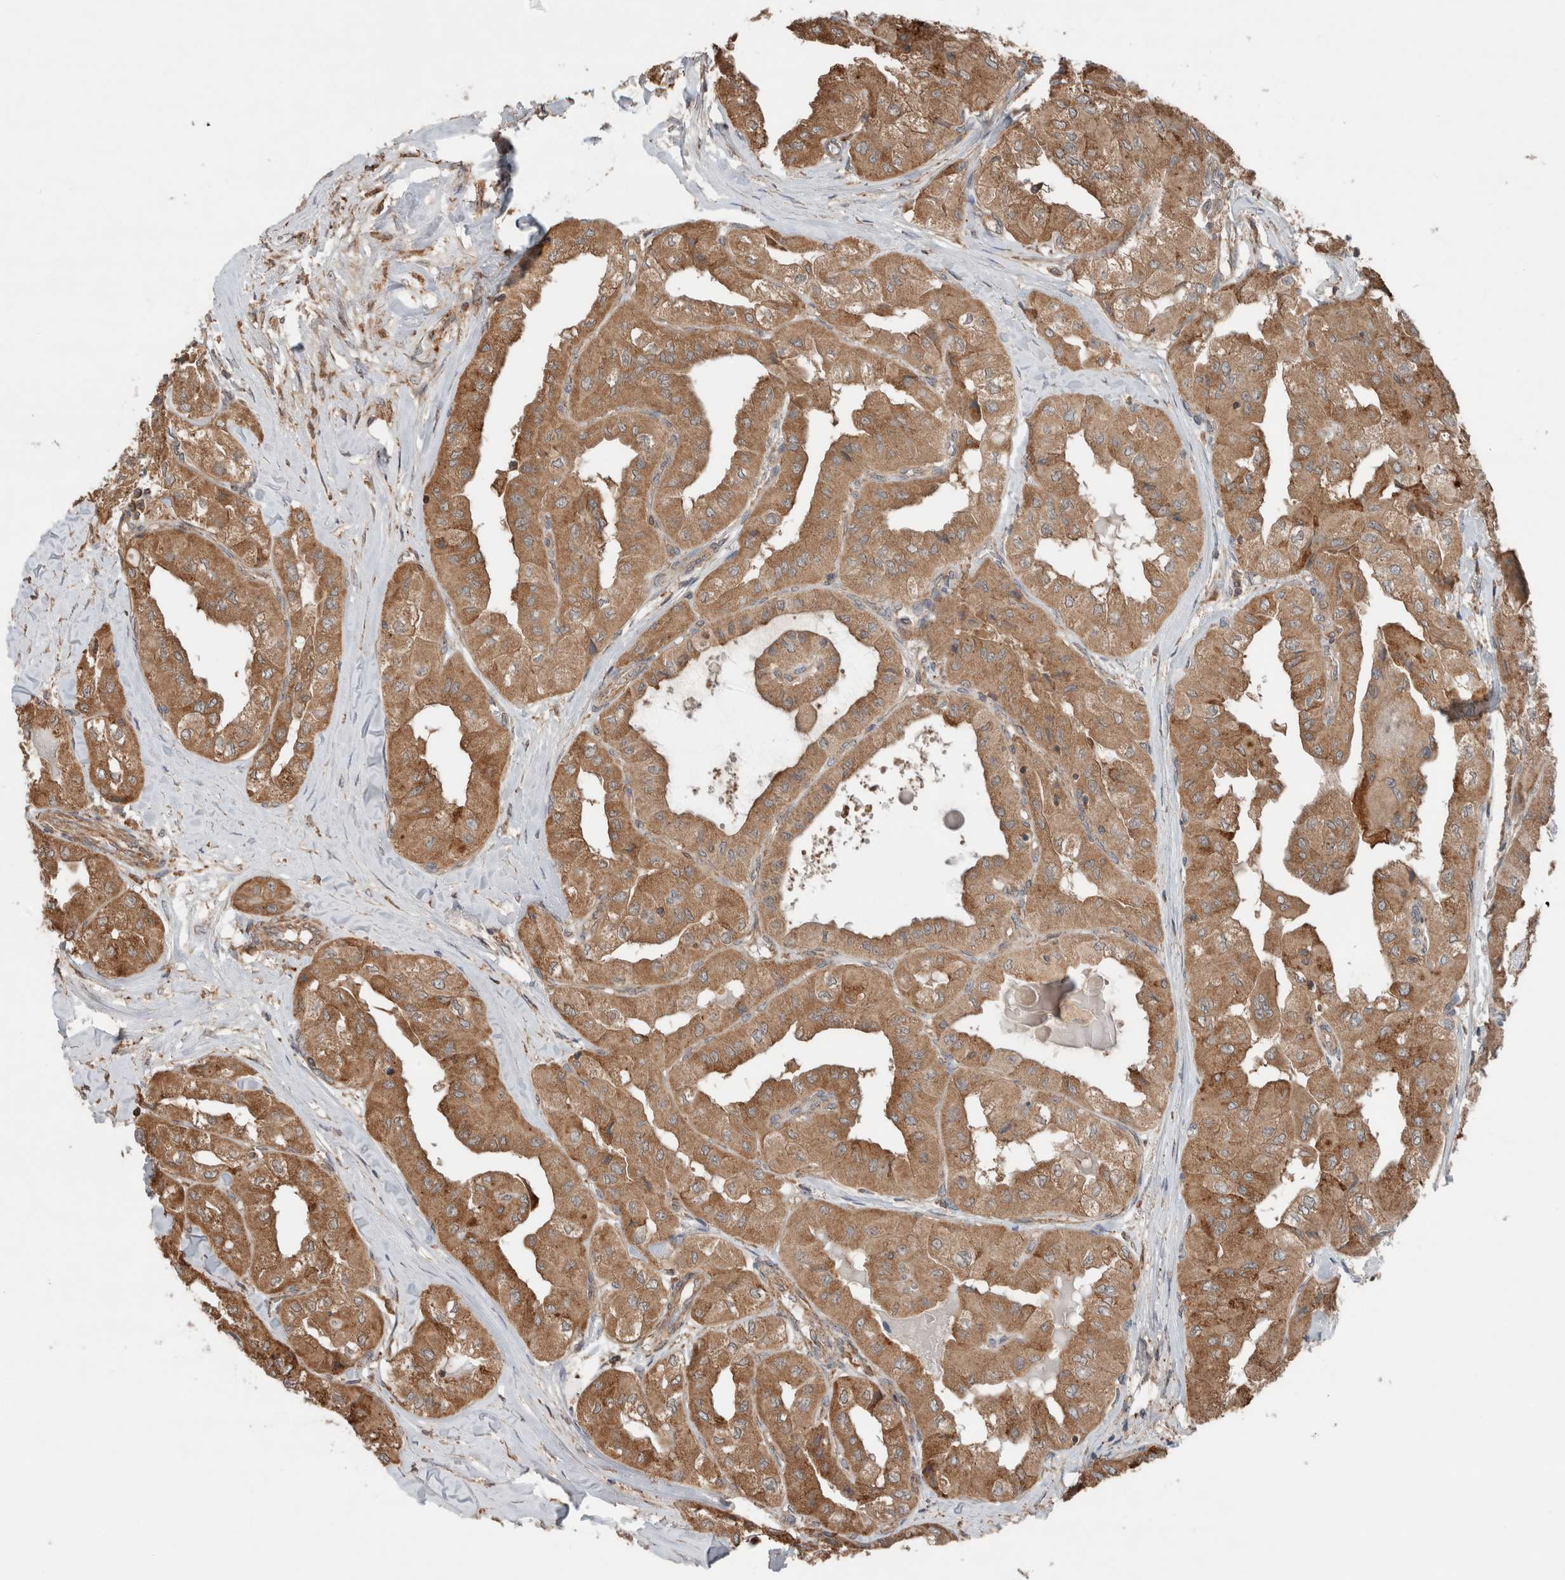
{"staining": {"intensity": "moderate", "quantity": ">75%", "location": "cytoplasmic/membranous"}, "tissue": "thyroid cancer", "cell_type": "Tumor cells", "image_type": "cancer", "snomed": [{"axis": "morphology", "description": "Papillary adenocarcinoma, NOS"}, {"axis": "topography", "description": "Thyroid gland"}], "caption": "This photomicrograph reveals thyroid papillary adenocarcinoma stained with immunohistochemistry to label a protein in brown. The cytoplasmic/membranous of tumor cells show moderate positivity for the protein. Nuclei are counter-stained blue.", "gene": "KLK14", "patient": {"sex": "female", "age": 59}}